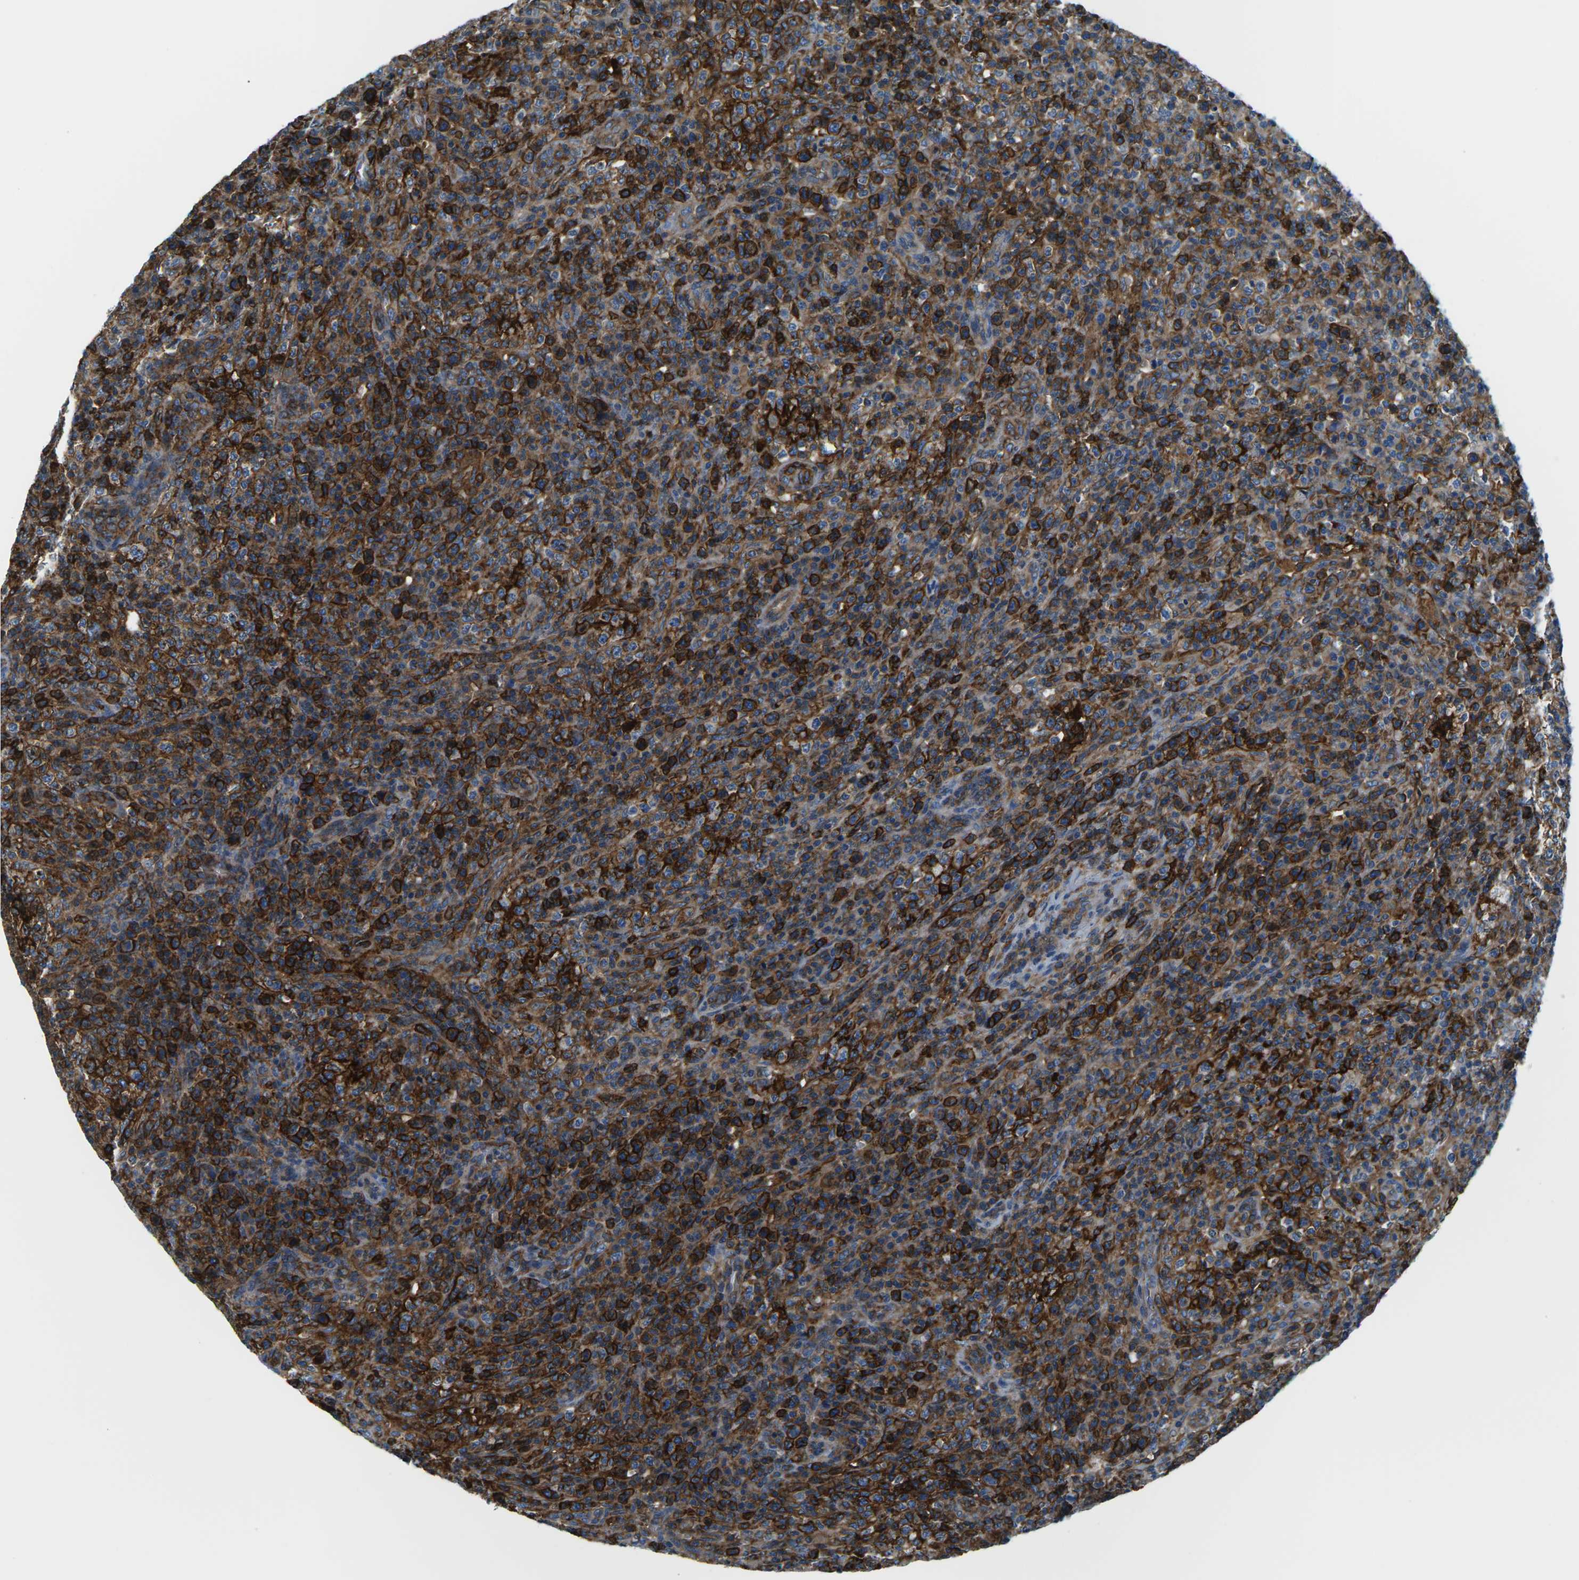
{"staining": {"intensity": "strong", "quantity": ">75%", "location": "cytoplasmic/membranous"}, "tissue": "lymphoma", "cell_type": "Tumor cells", "image_type": "cancer", "snomed": [{"axis": "morphology", "description": "Malignant lymphoma, non-Hodgkin's type, High grade"}, {"axis": "topography", "description": "Lymph node"}], "caption": "IHC staining of lymphoma, which displays high levels of strong cytoplasmic/membranous expression in about >75% of tumor cells indicating strong cytoplasmic/membranous protein expression. The staining was performed using DAB (brown) for protein detection and nuclei were counterstained in hematoxylin (blue).", "gene": "SOCS4", "patient": {"sex": "female", "age": 76}}